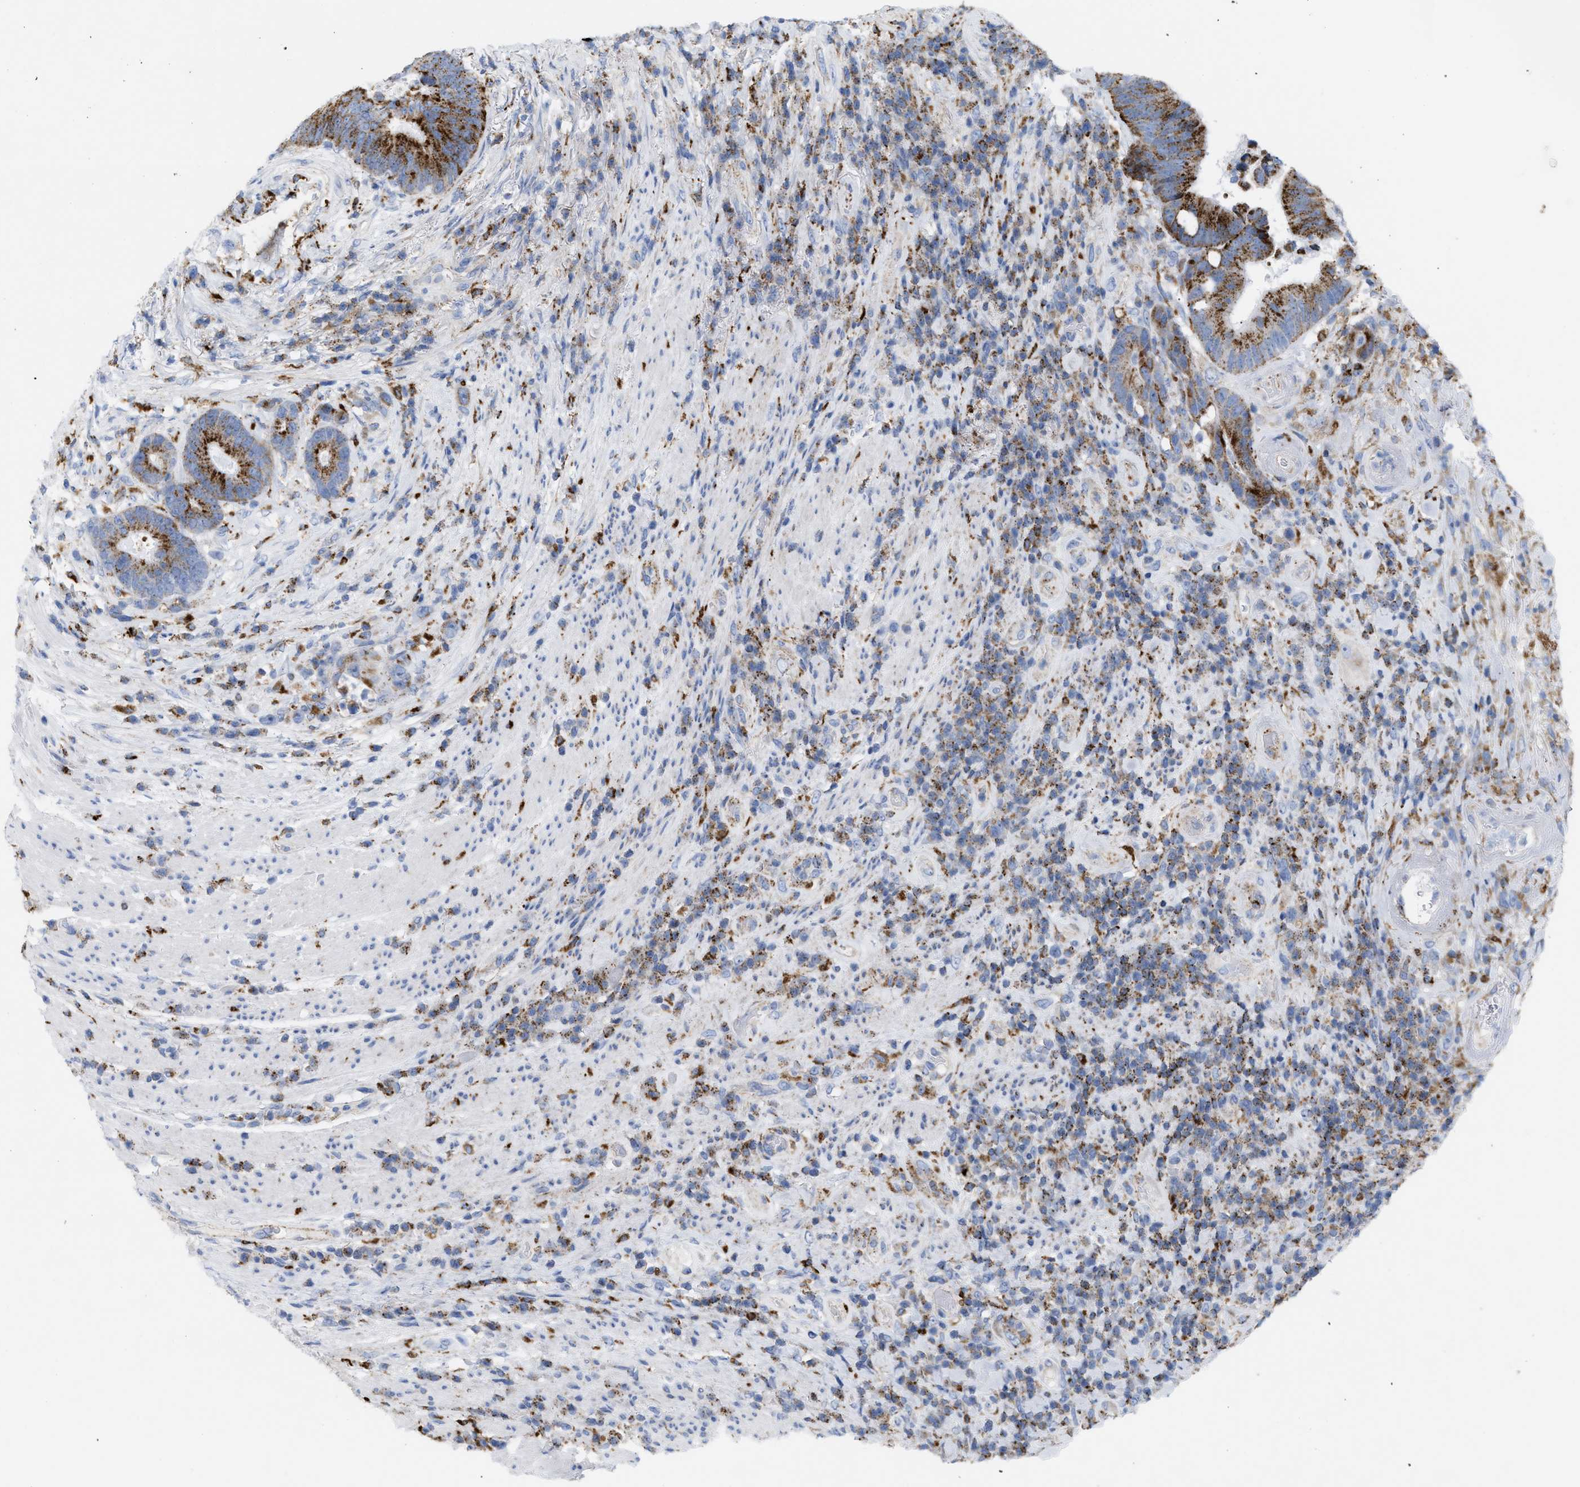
{"staining": {"intensity": "strong", "quantity": ">75%", "location": "cytoplasmic/membranous"}, "tissue": "colorectal cancer", "cell_type": "Tumor cells", "image_type": "cancer", "snomed": [{"axis": "morphology", "description": "Adenocarcinoma, NOS"}, {"axis": "topography", "description": "Rectum"}], "caption": "Immunohistochemistry (IHC) (DAB) staining of colorectal adenocarcinoma demonstrates strong cytoplasmic/membranous protein positivity in about >75% of tumor cells.", "gene": "DRAM2", "patient": {"sex": "female", "age": 89}}